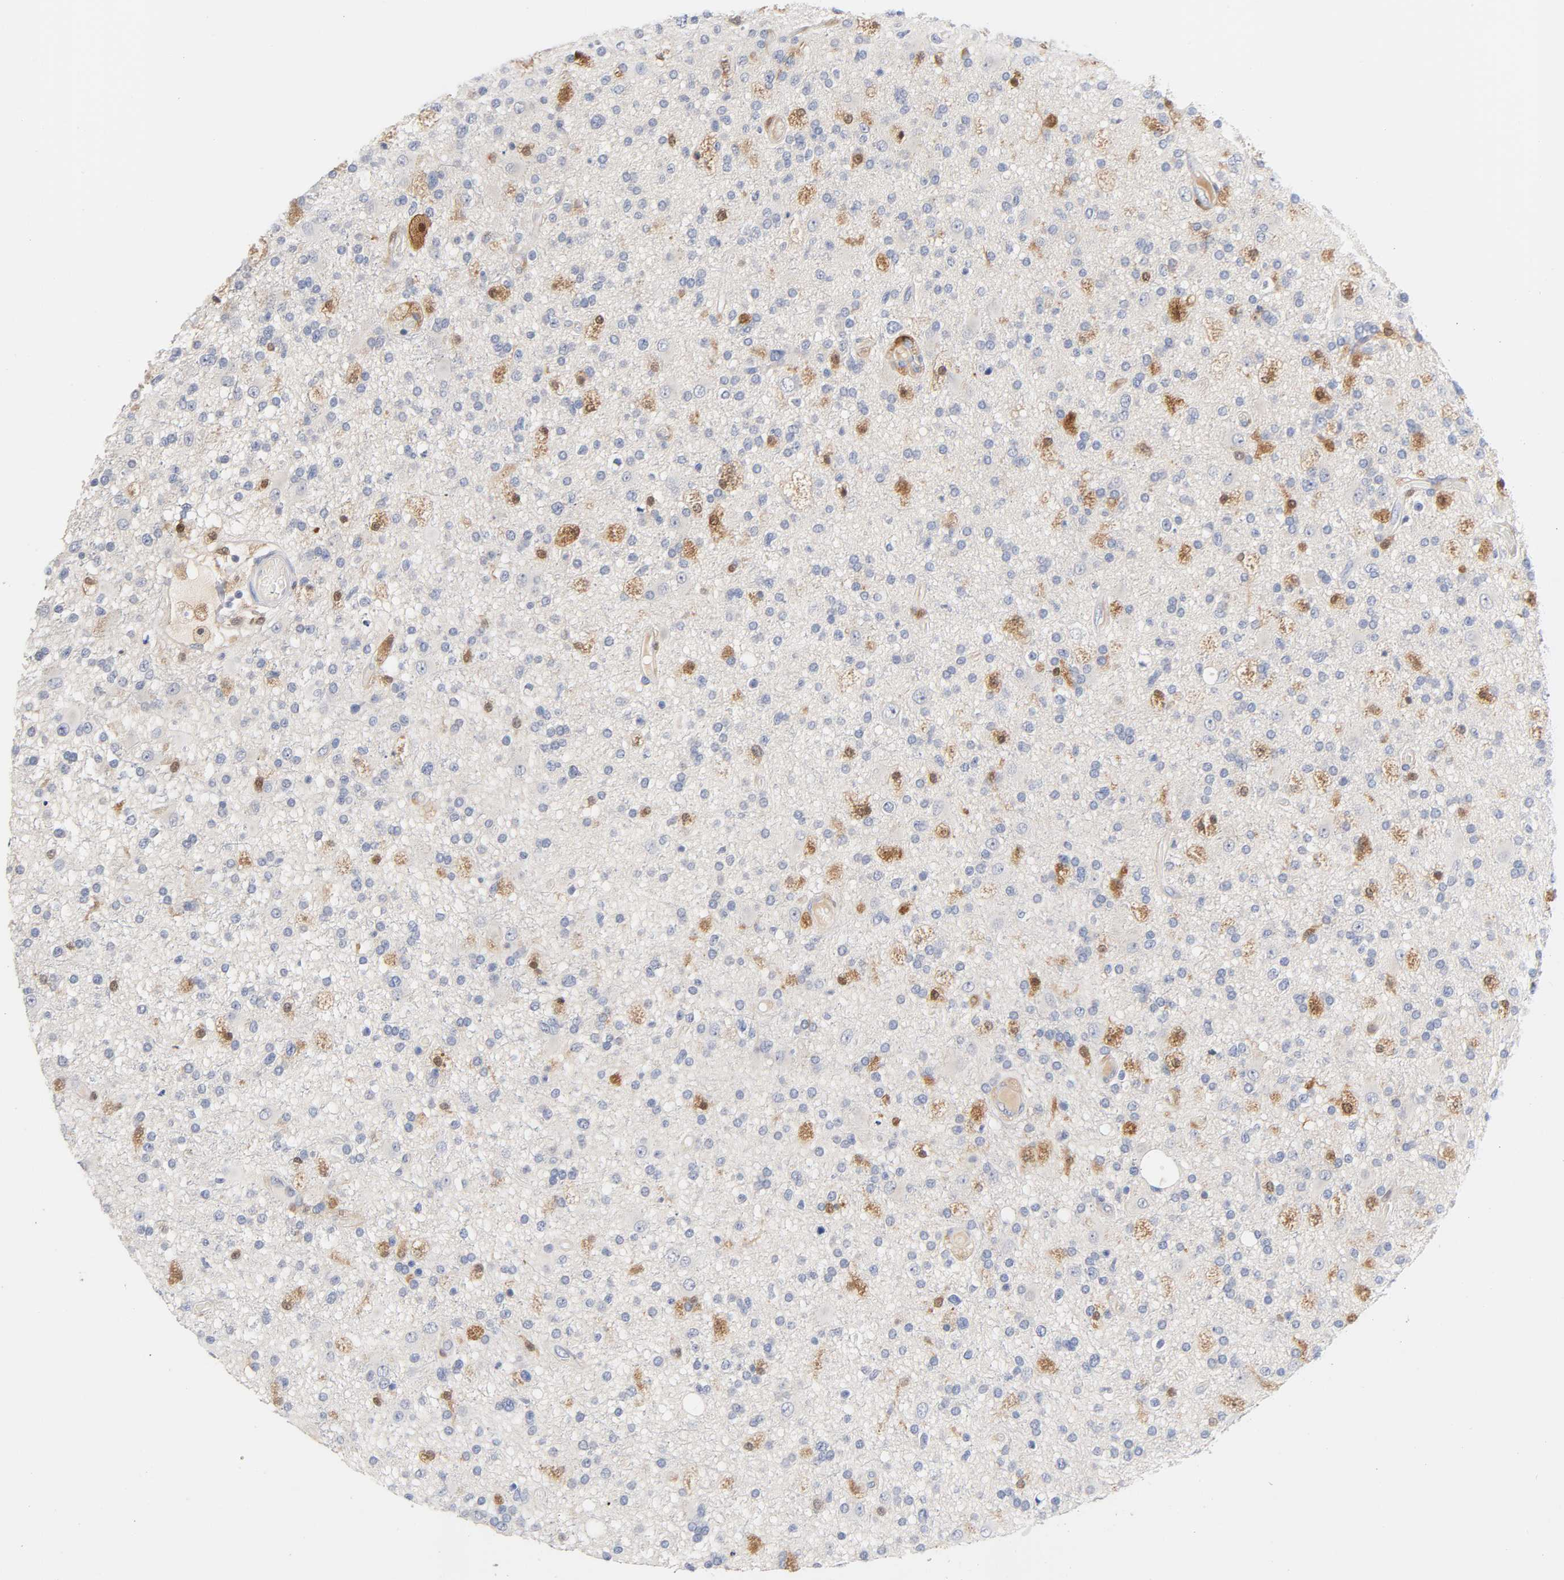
{"staining": {"intensity": "moderate", "quantity": "<25%", "location": "cytoplasmic/membranous,nuclear"}, "tissue": "glioma", "cell_type": "Tumor cells", "image_type": "cancer", "snomed": [{"axis": "morphology", "description": "Glioma, malignant, High grade"}, {"axis": "topography", "description": "Brain"}], "caption": "This is a histology image of IHC staining of glioma, which shows moderate expression in the cytoplasmic/membranous and nuclear of tumor cells.", "gene": "IL18", "patient": {"sex": "male", "age": 33}}